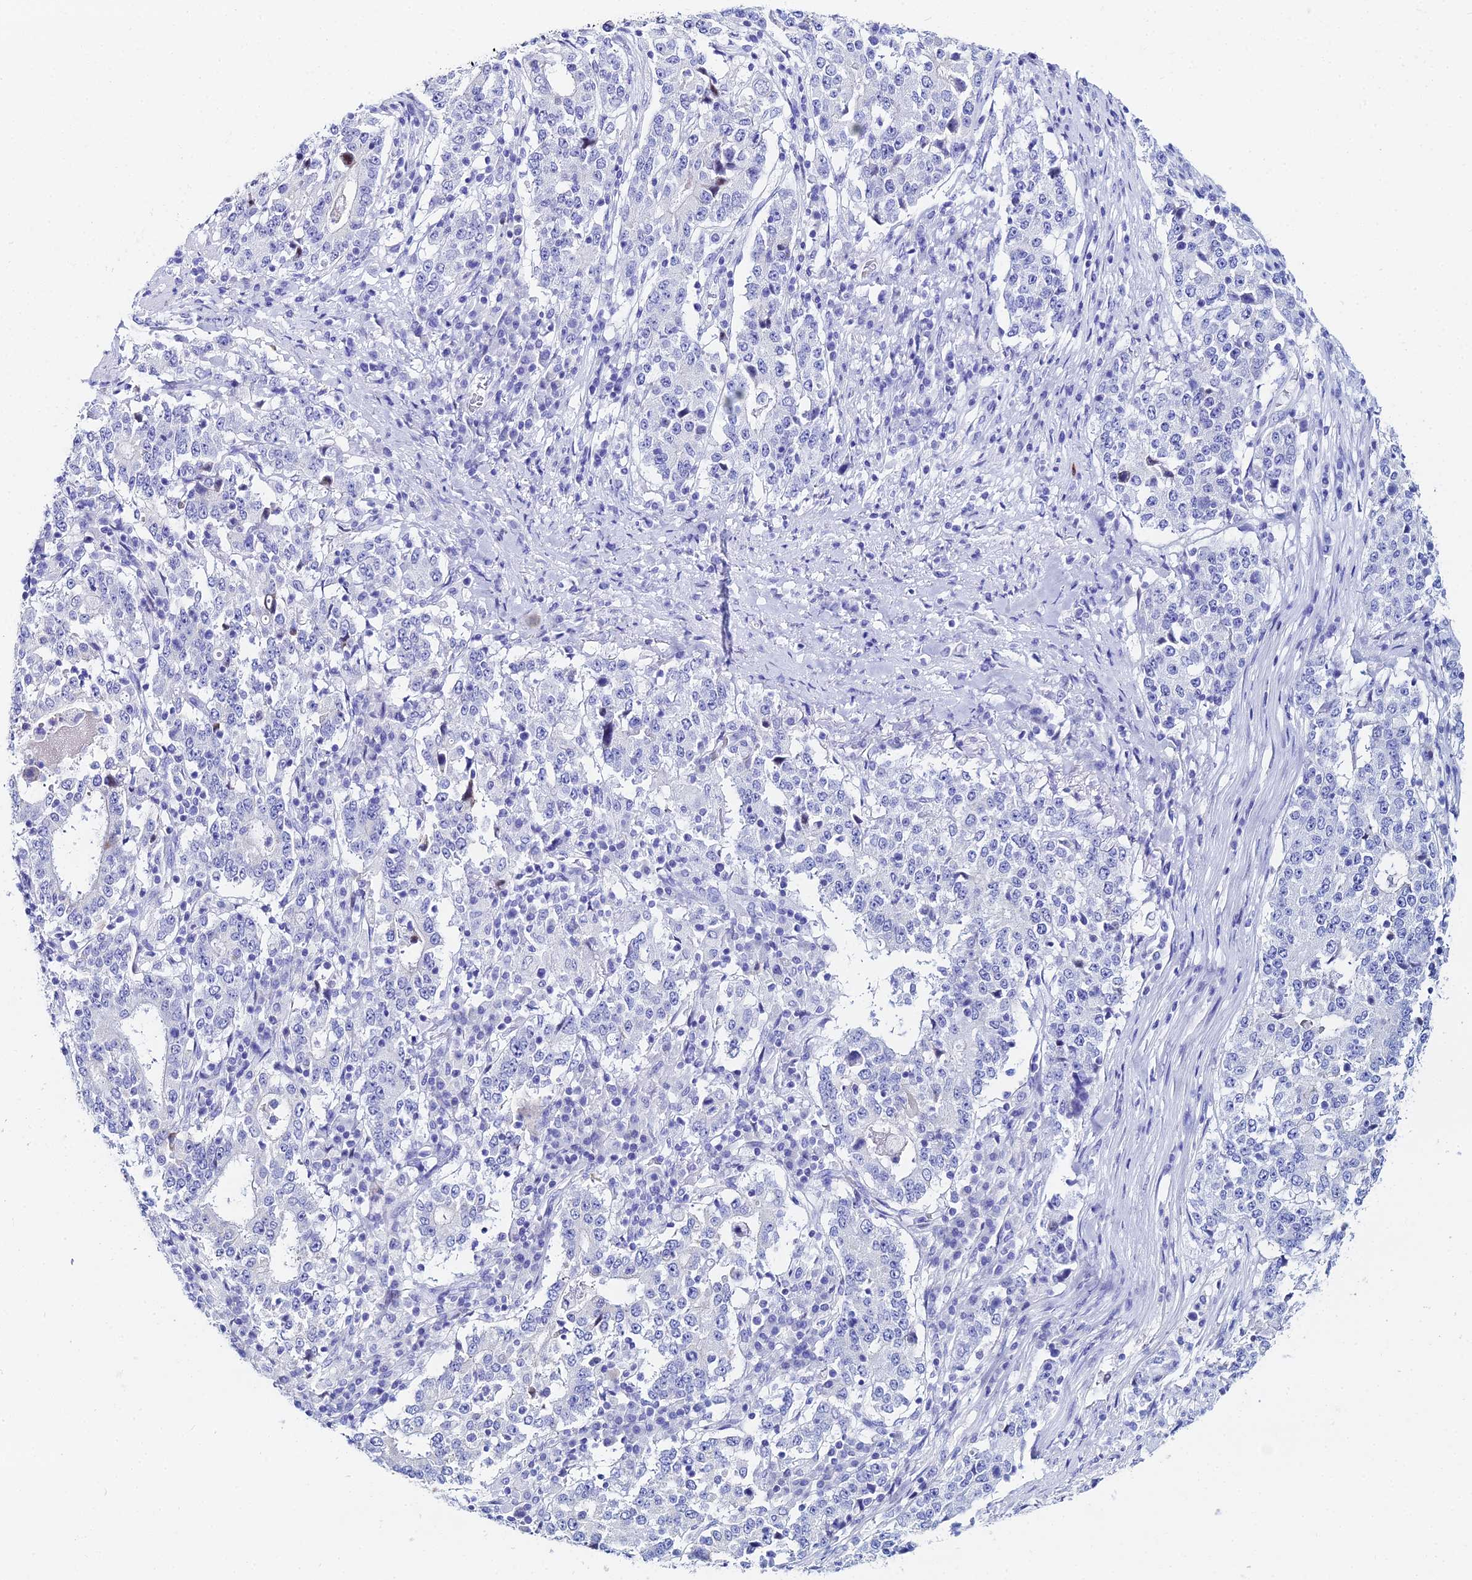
{"staining": {"intensity": "negative", "quantity": "none", "location": "none"}, "tissue": "stomach cancer", "cell_type": "Tumor cells", "image_type": "cancer", "snomed": [{"axis": "morphology", "description": "Adenocarcinoma, NOS"}, {"axis": "topography", "description": "Stomach"}], "caption": "Stomach adenocarcinoma was stained to show a protein in brown. There is no significant staining in tumor cells. The staining was performed using DAB to visualize the protein expression in brown, while the nuclei were stained in blue with hematoxylin (Magnification: 20x).", "gene": "HSPA1L", "patient": {"sex": "male", "age": 59}}